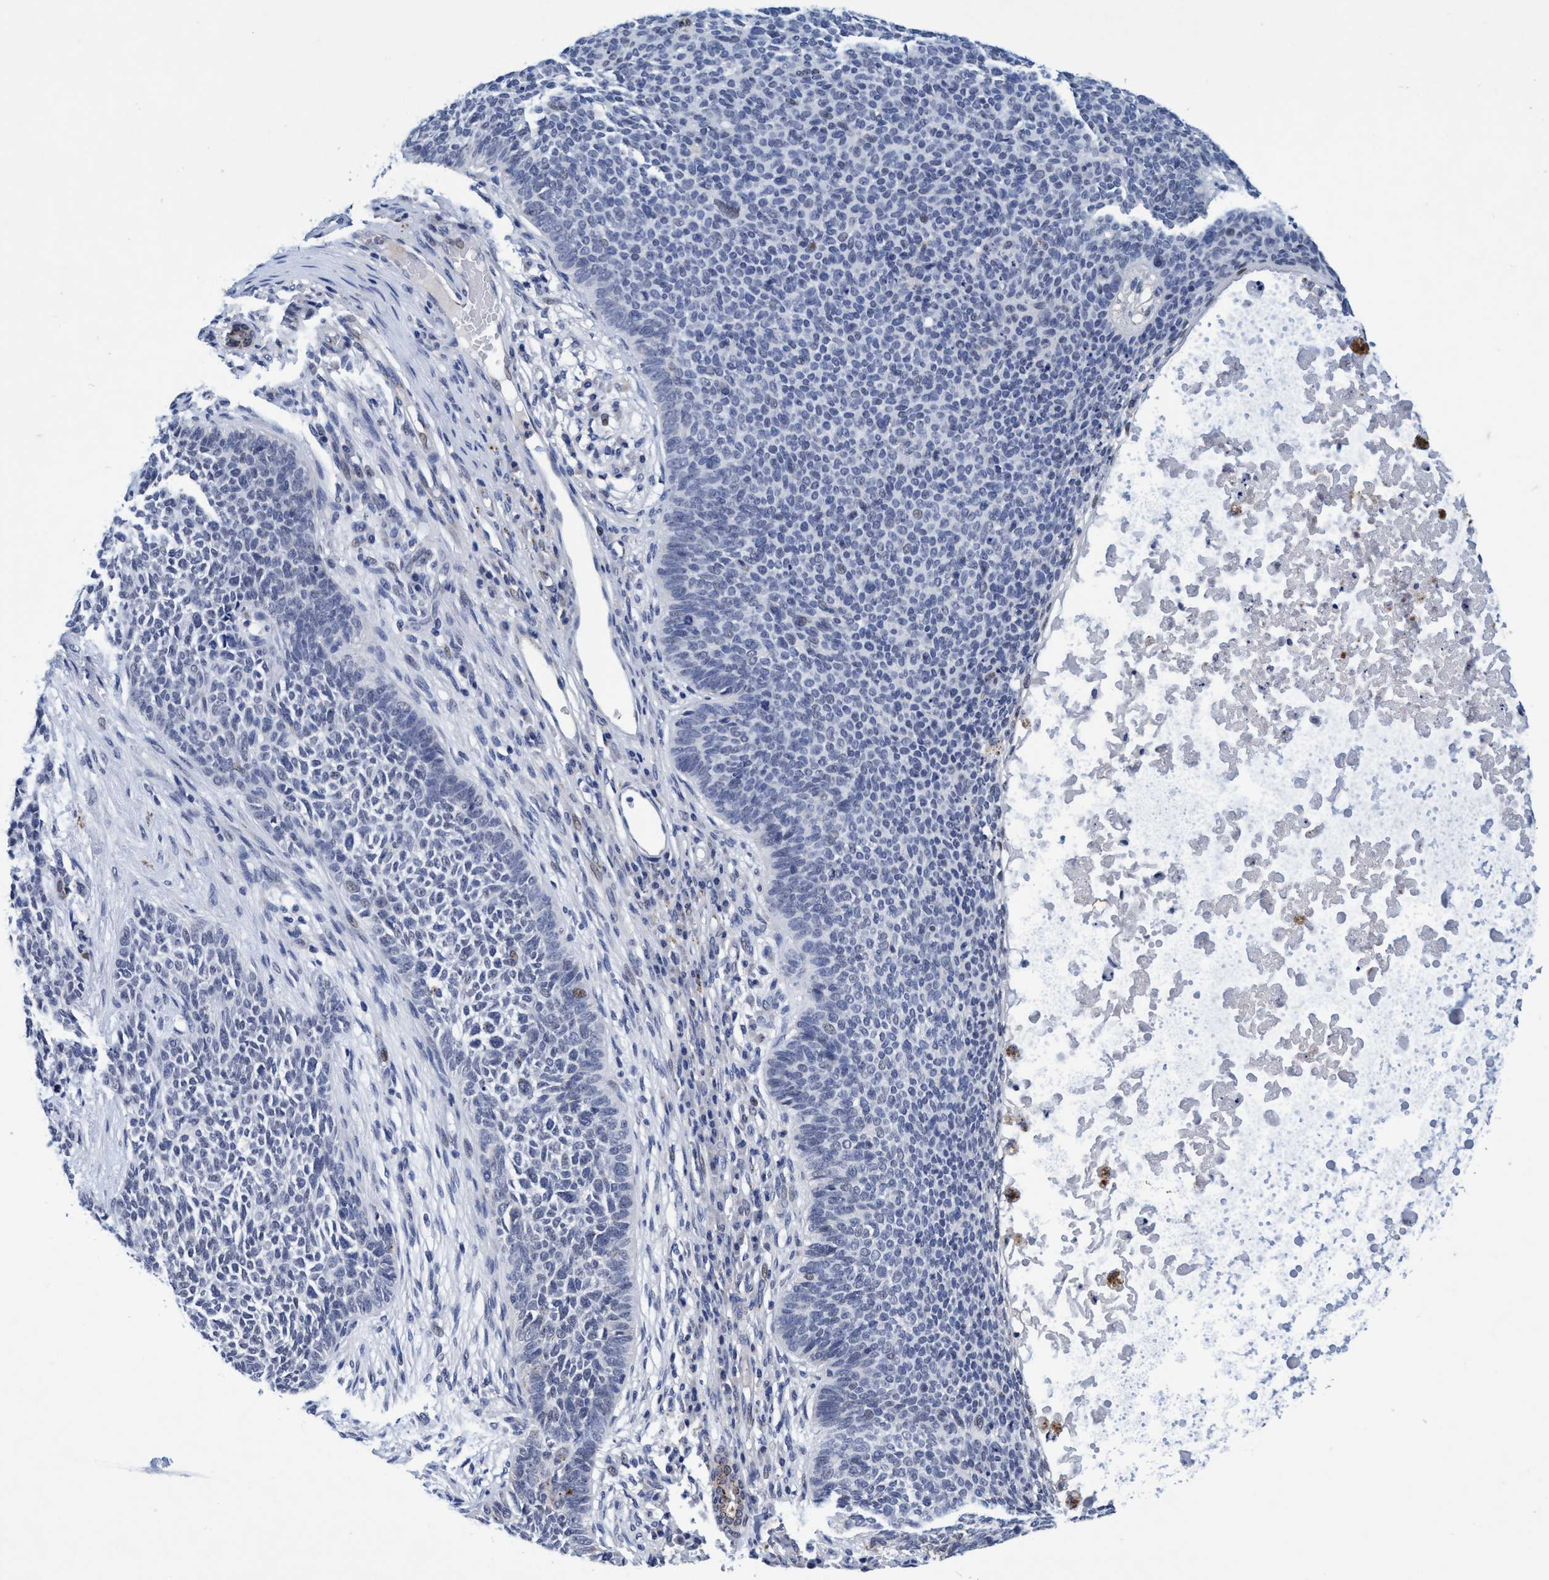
{"staining": {"intensity": "moderate", "quantity": "<25%", "location": "cytoplasmic/membranous"}, "tissue": "skin cancer", "cell_type": "Tumor cells", "image_type": "cancer", "snomed": [{"axis": "morphology", "description": "Basal cell carcinoma"}, {"axis": "topography", "description": "Skin"}], "caption": "Immunohistochemistry (DAB) staining of skin basal cell carcinoma exhibits moderate cytoplasmic/membranous protein positivity in about <25% of tumor cells. (DAB (3,3'-diaminobenzidine) = brown stain, brightfield microscopy at high magnification).", "gene": "GRB14", "patient": {"sex": "female", "age": 84}}